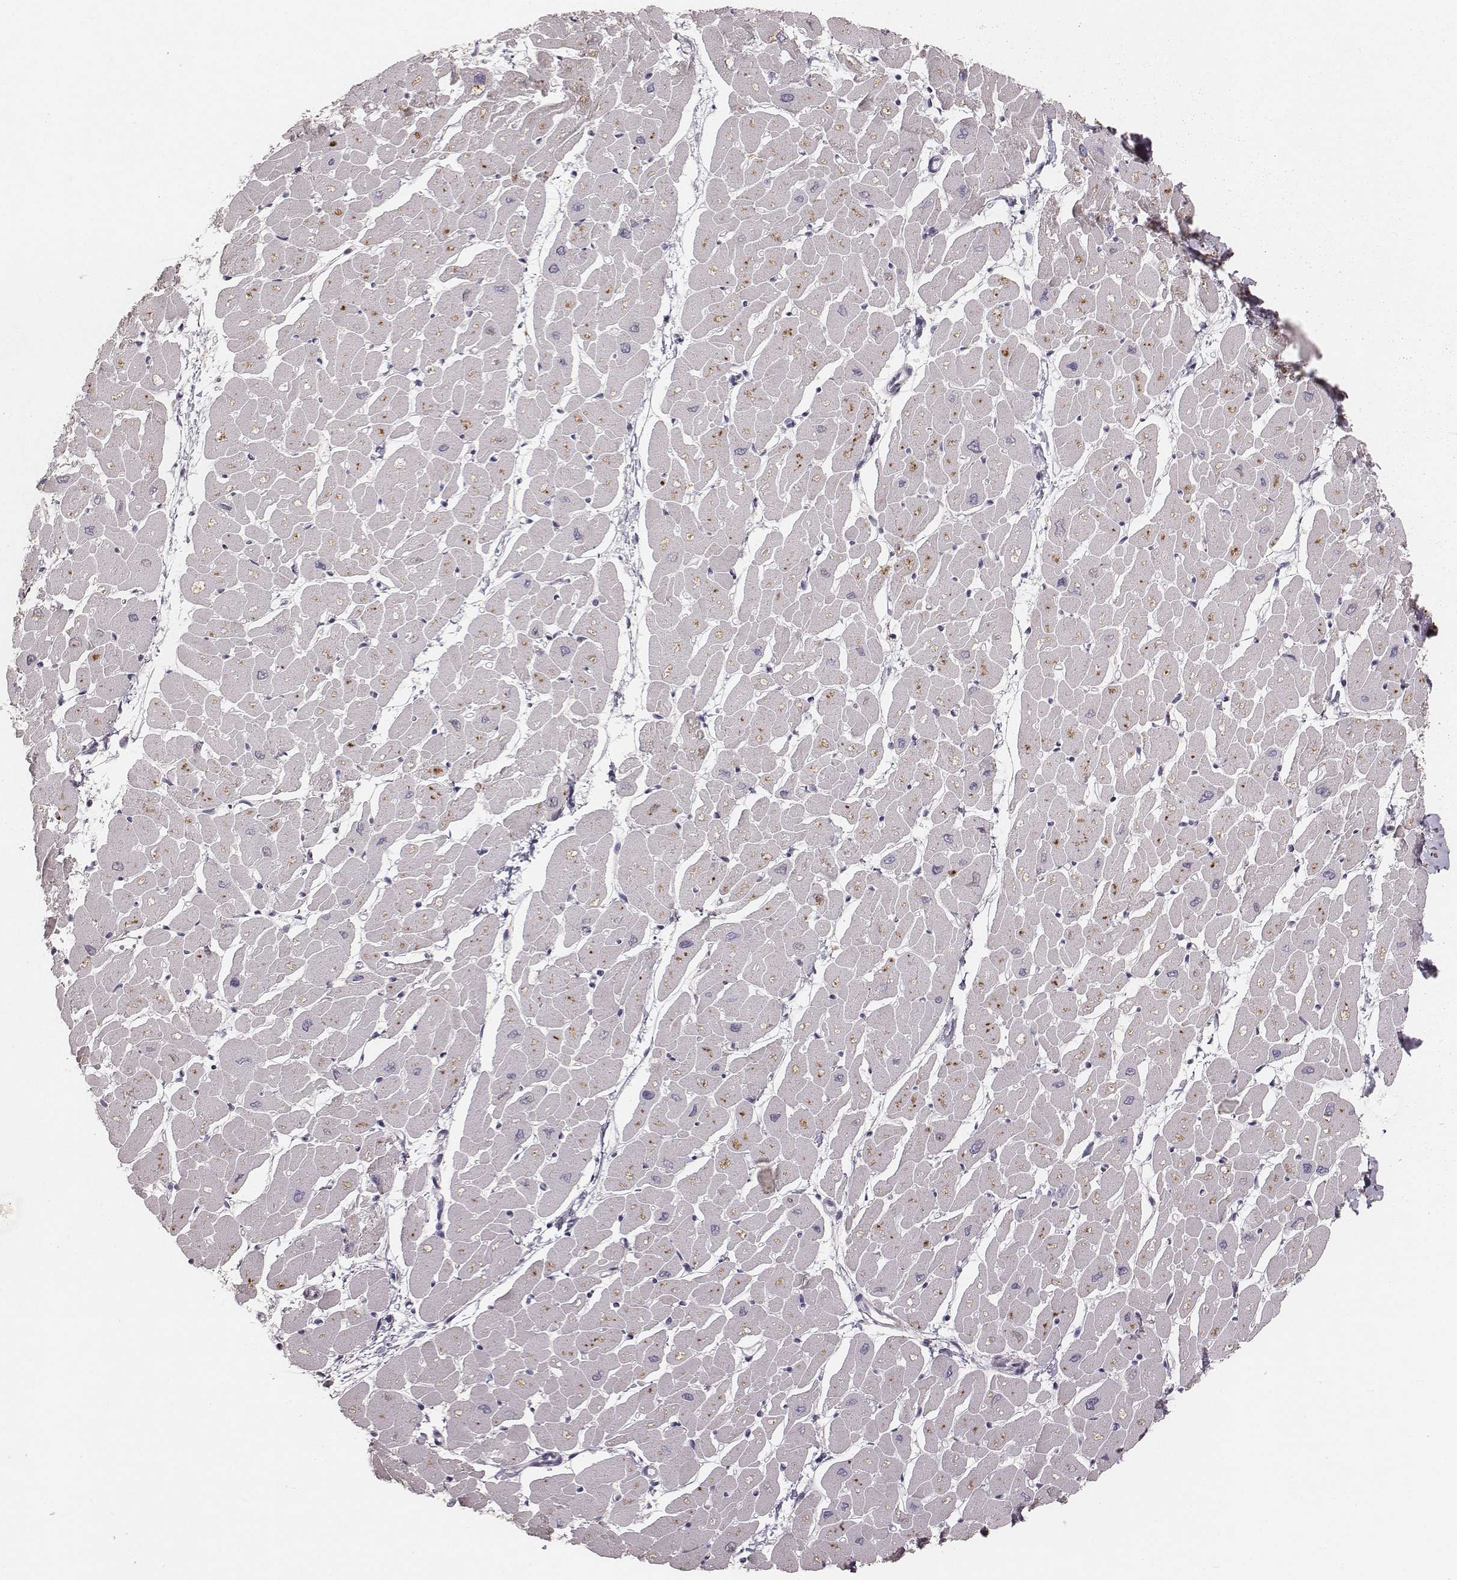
{"staining": {"intensity": "moderate", "quantity": "<25%", "location": "cytoplasmic/membranous"}, "tissue": "heart muscle", "cell_type": "Cardiomyocytes", "image_type": "normal", "snomed": [{"axis": "morphology", "description": "Normal tissue, NOS"}, {"axis": "topography", "description": "Heart"}], "caption": "Protein expression analysis of benign human heart muscle reveals moderate cytoplasmic/membranous expression in about <25% of cardiomyocytes.", "gene": "TUFM", "patient": {"sex": "male", "age": 57}}